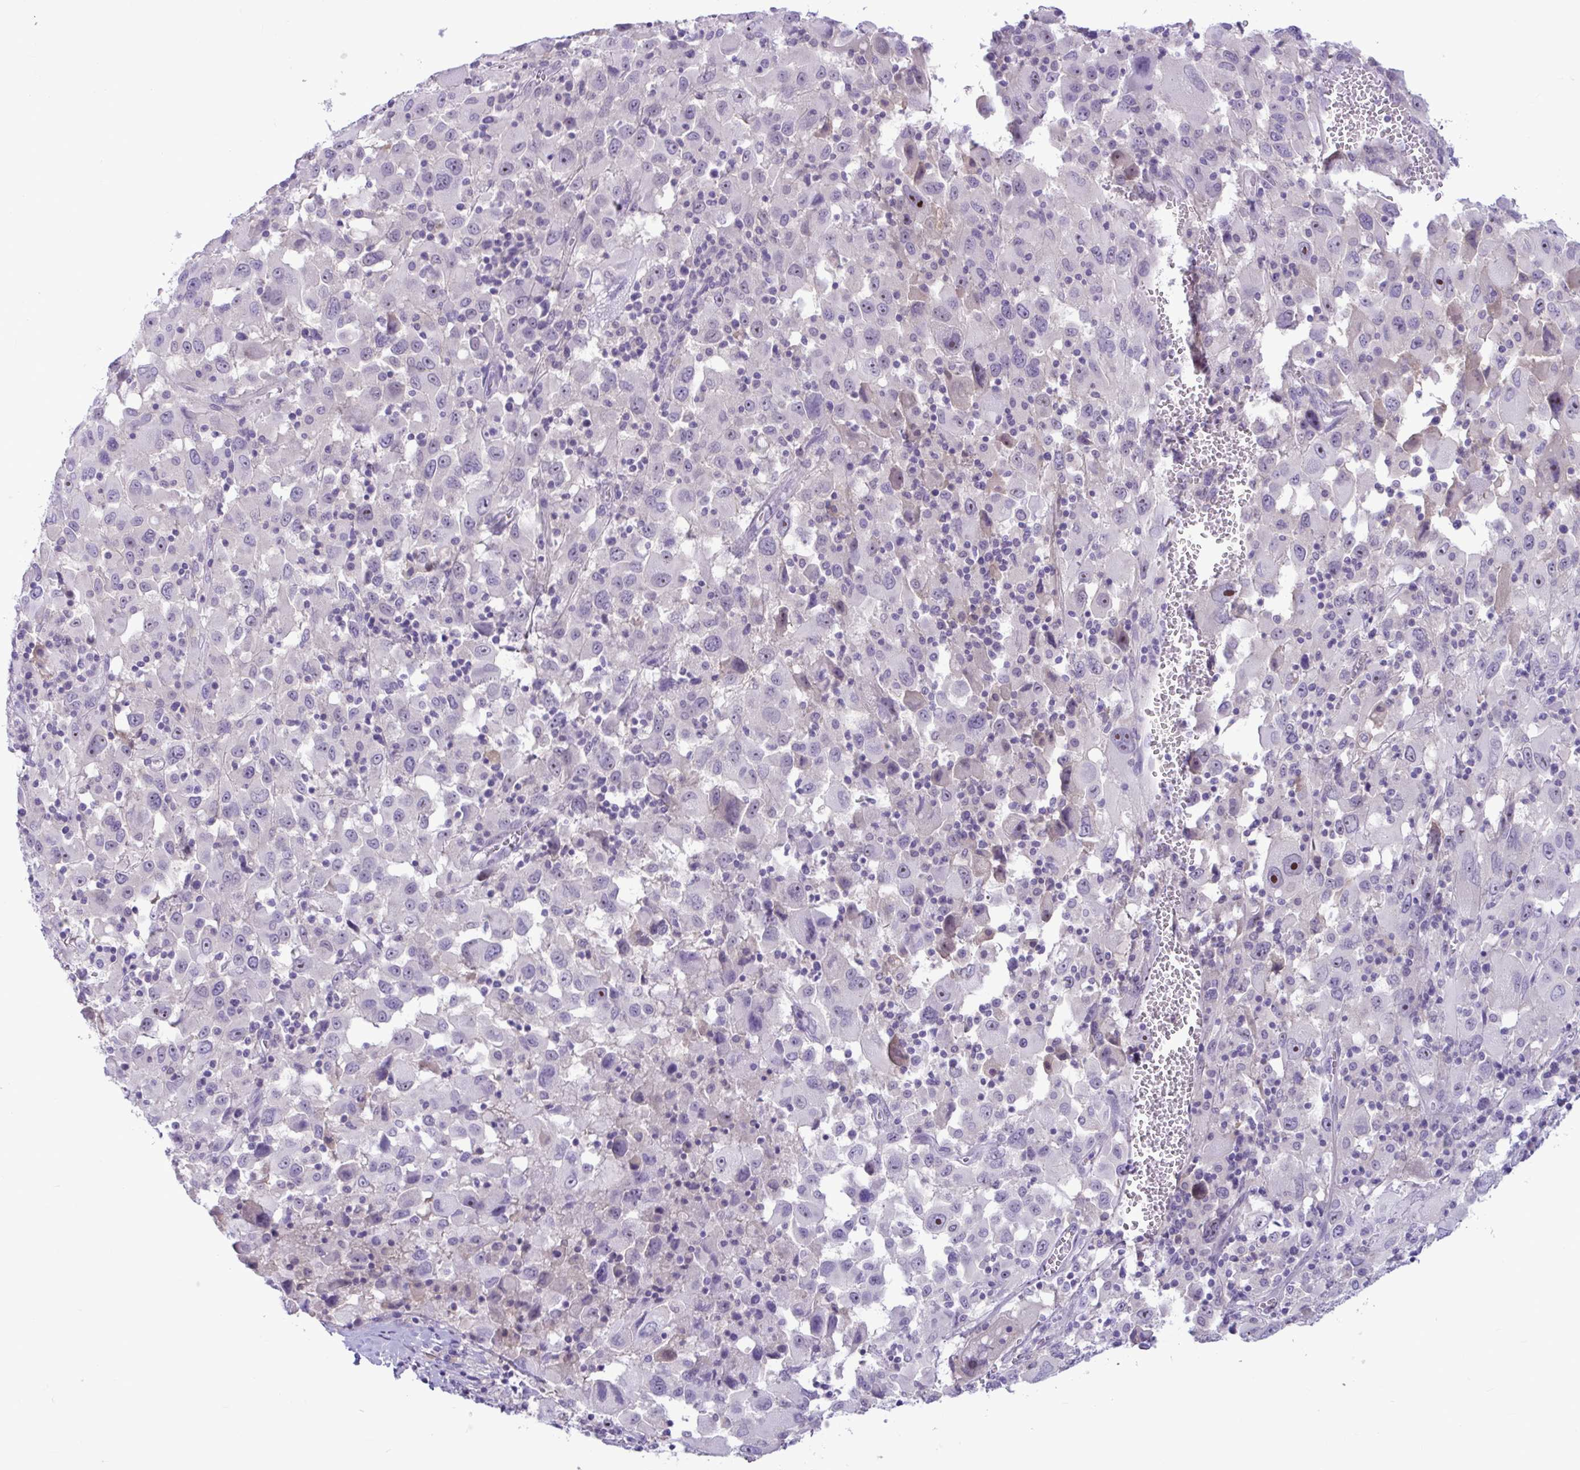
{"staining": {"intensity": "negative", "quantity": "none", "location": "none"}, "tissue": "melanoma", "cell_type": "Tumor cells", "image_type": "cancer", "snomed": [{"axis": "morphology", "description": "Malignant melanoma, Metastatic site"}, {"axis": "topography", "description": "Soft tissue"}], "caption": "DAB immunohistochemical staining of melanoma exhibits no significant expression in tumor cells.", "gene": "WNT9B", "patient": {"sex": "male", "age": 50}}